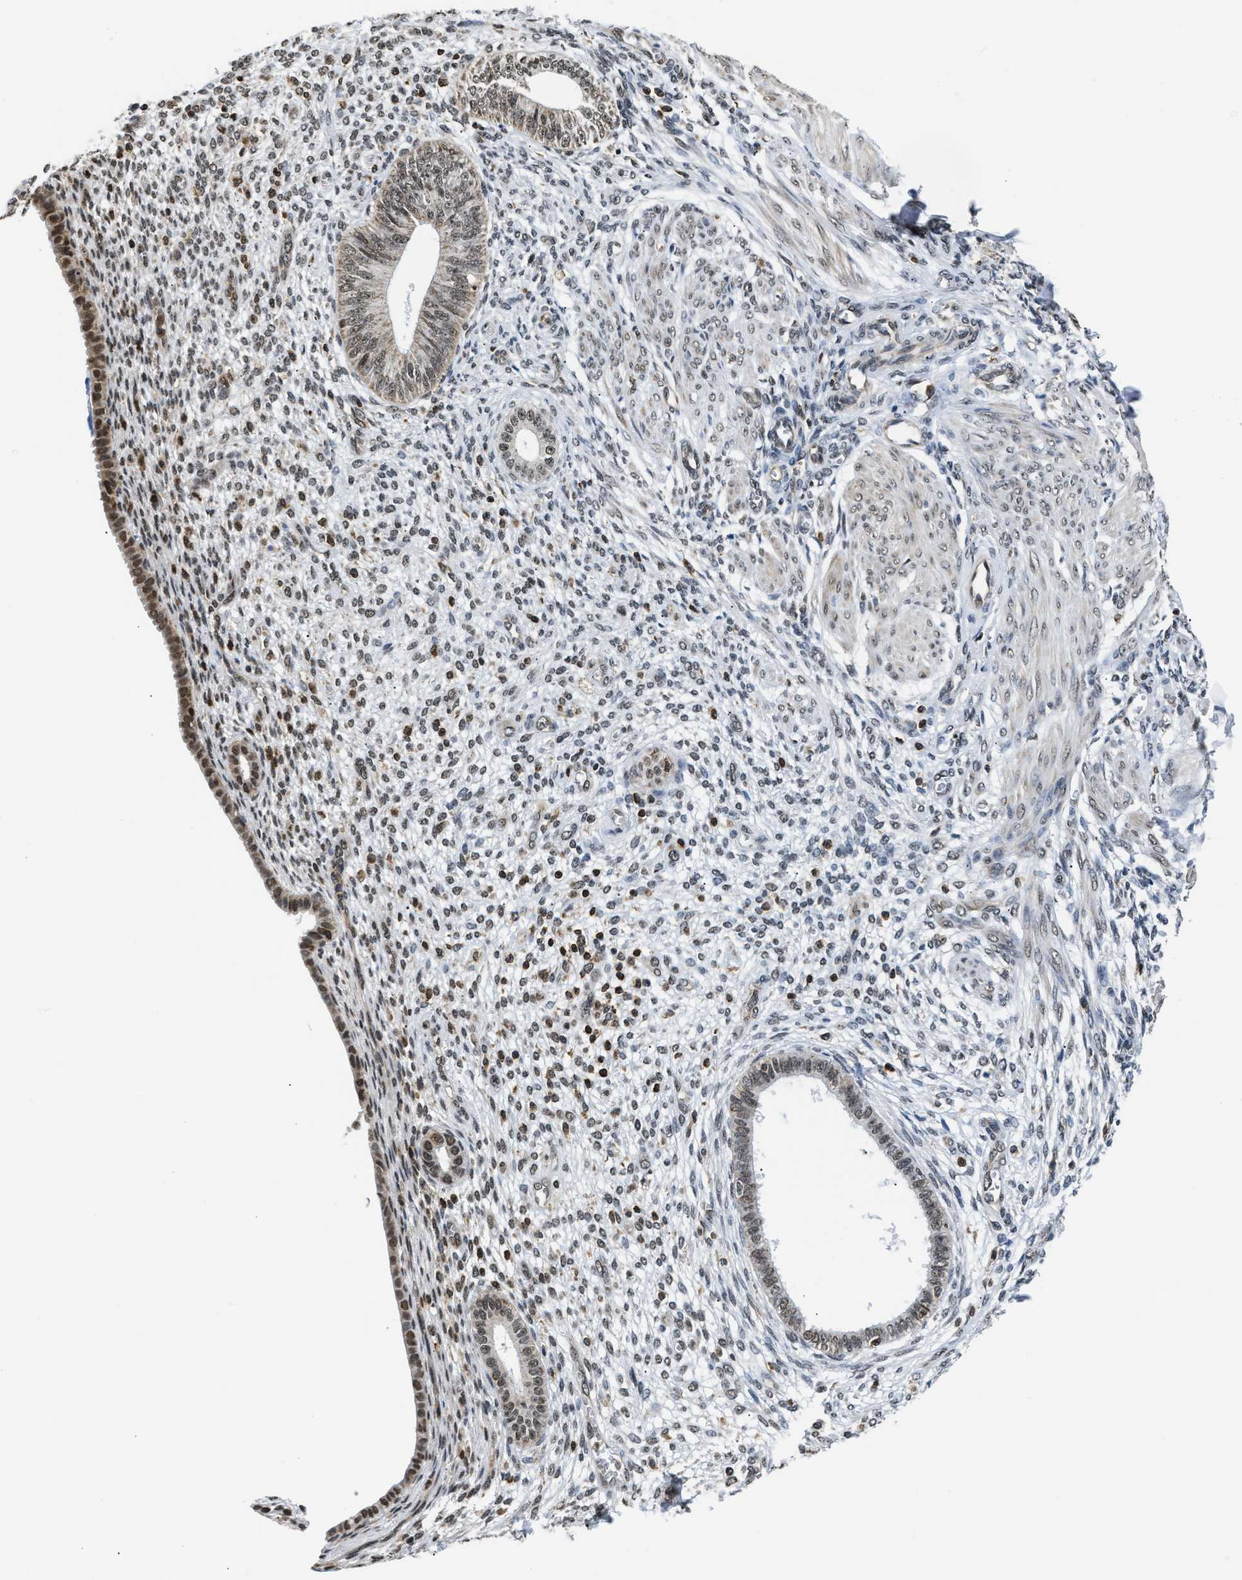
{"staining": {"intensity": "moderate", "quantity": "<25%", "location": "nuclear"}, "tissue": "endometrium", "cell_type": "Cells in endometrial stroma", "image_type": "normal", "snomed": [{"axis": "morphology", "description": "Normal tissue, NOS"}, {"axis": "topography", "description": "Endometrium"}], "caption": "Normal endometrium displays moderate nuclear staining in about <25% of cells in endometrial stroma, visualized by immunohistochemistry.", "gene": "STK10", "patient": {"sex": "female", "age": 72}}